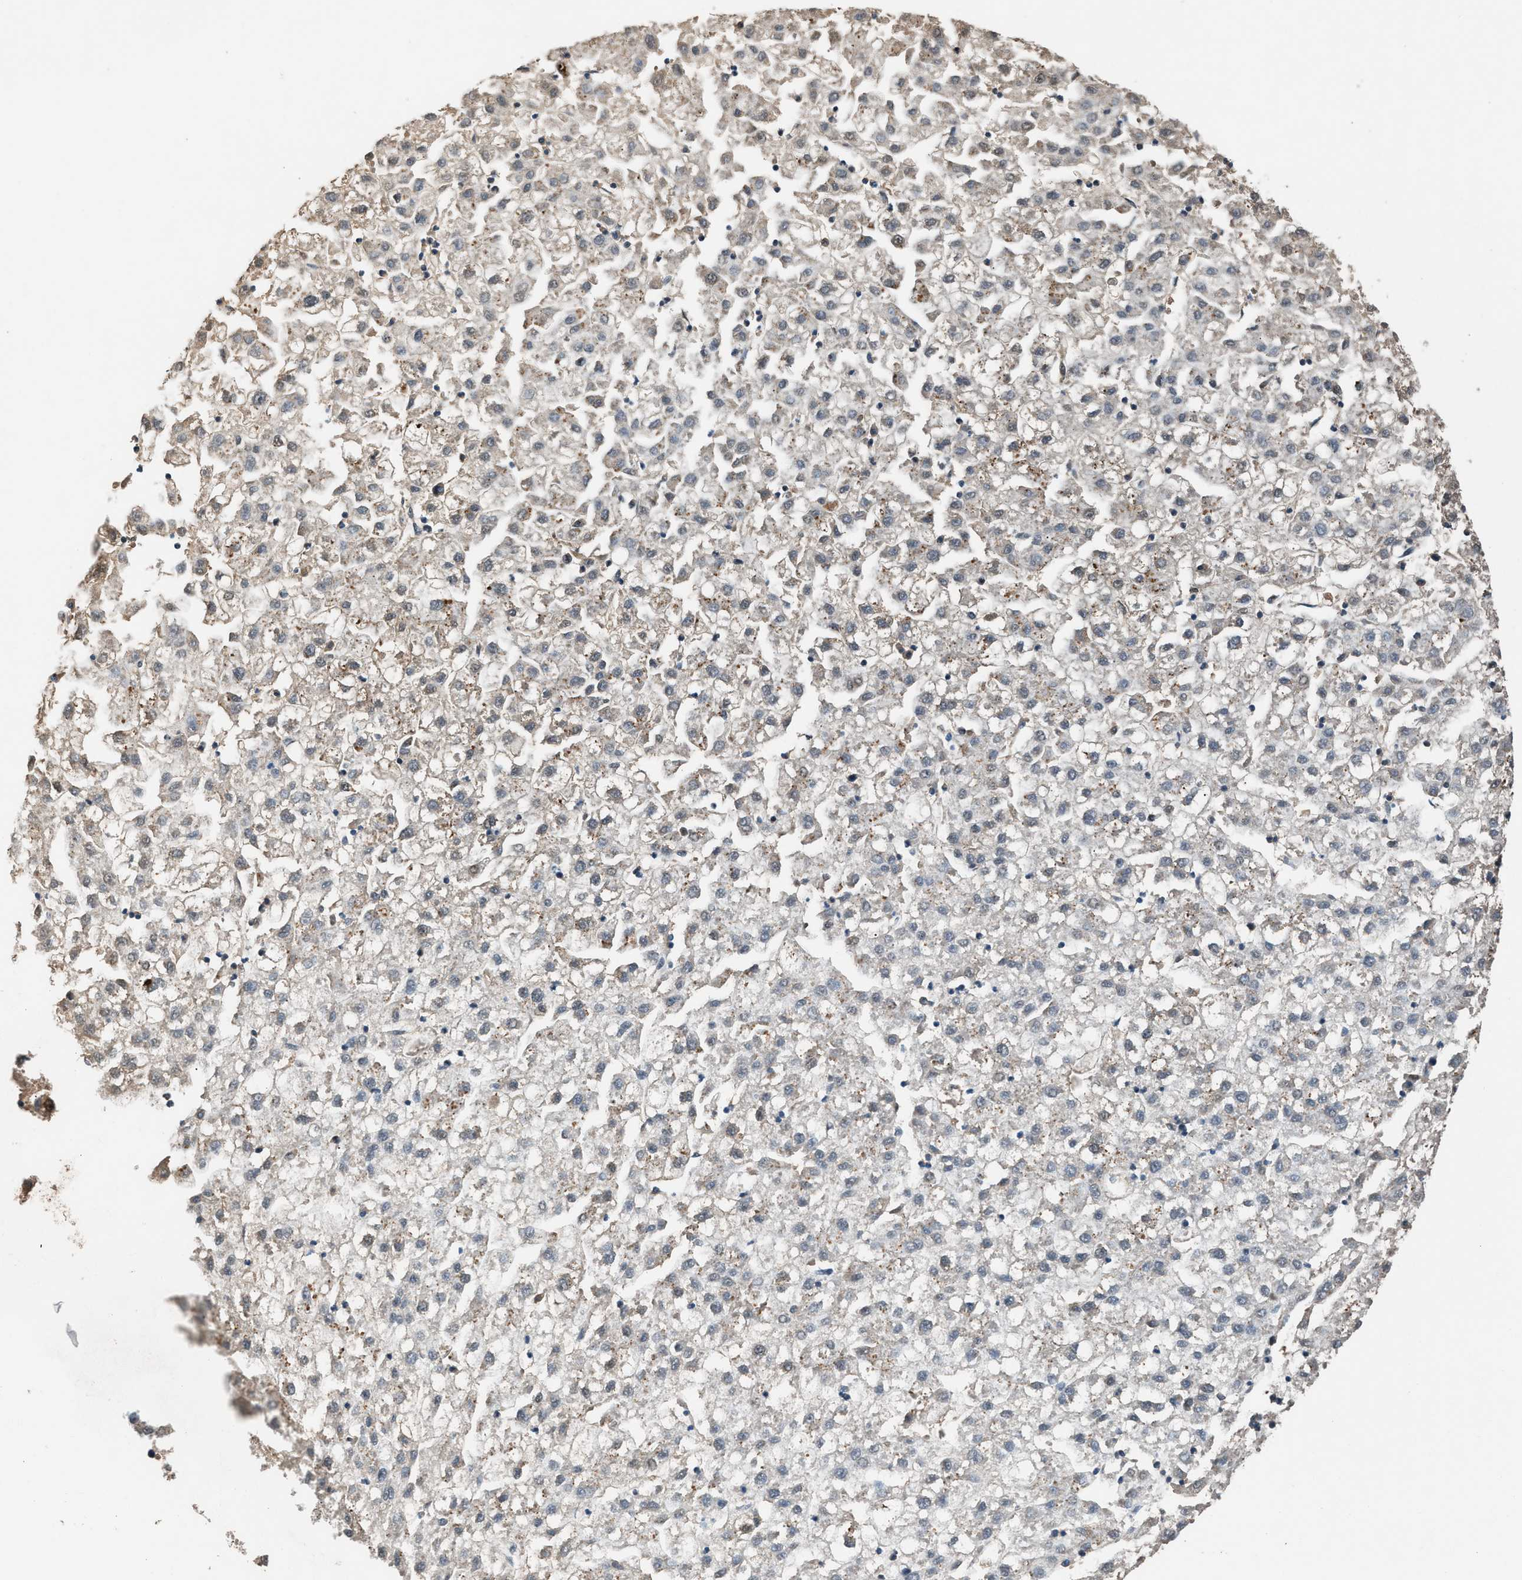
{"staining": {"intensity": "weak", "quantity": "25%-75%", "location": "cytoplasmic/membranous"}, "tissue": "liver cancer", "cell_type": "Tumor cells", "image_type": "cancer", "snomed": [{"axis": "morphology", "description": "Carcinoma, Hepatocellular, NOS"}, {"axis": "topography", "description": "Liver"}], "caption": "Protein staining of hepatocellular carcinoma (liver) tissue demonstrates weak cytoplasmic/membranous positivity in approximately 25%-75% of tumor cells.", "gene": "CENPP", "patient": {"sex": "male", "age": 72}}